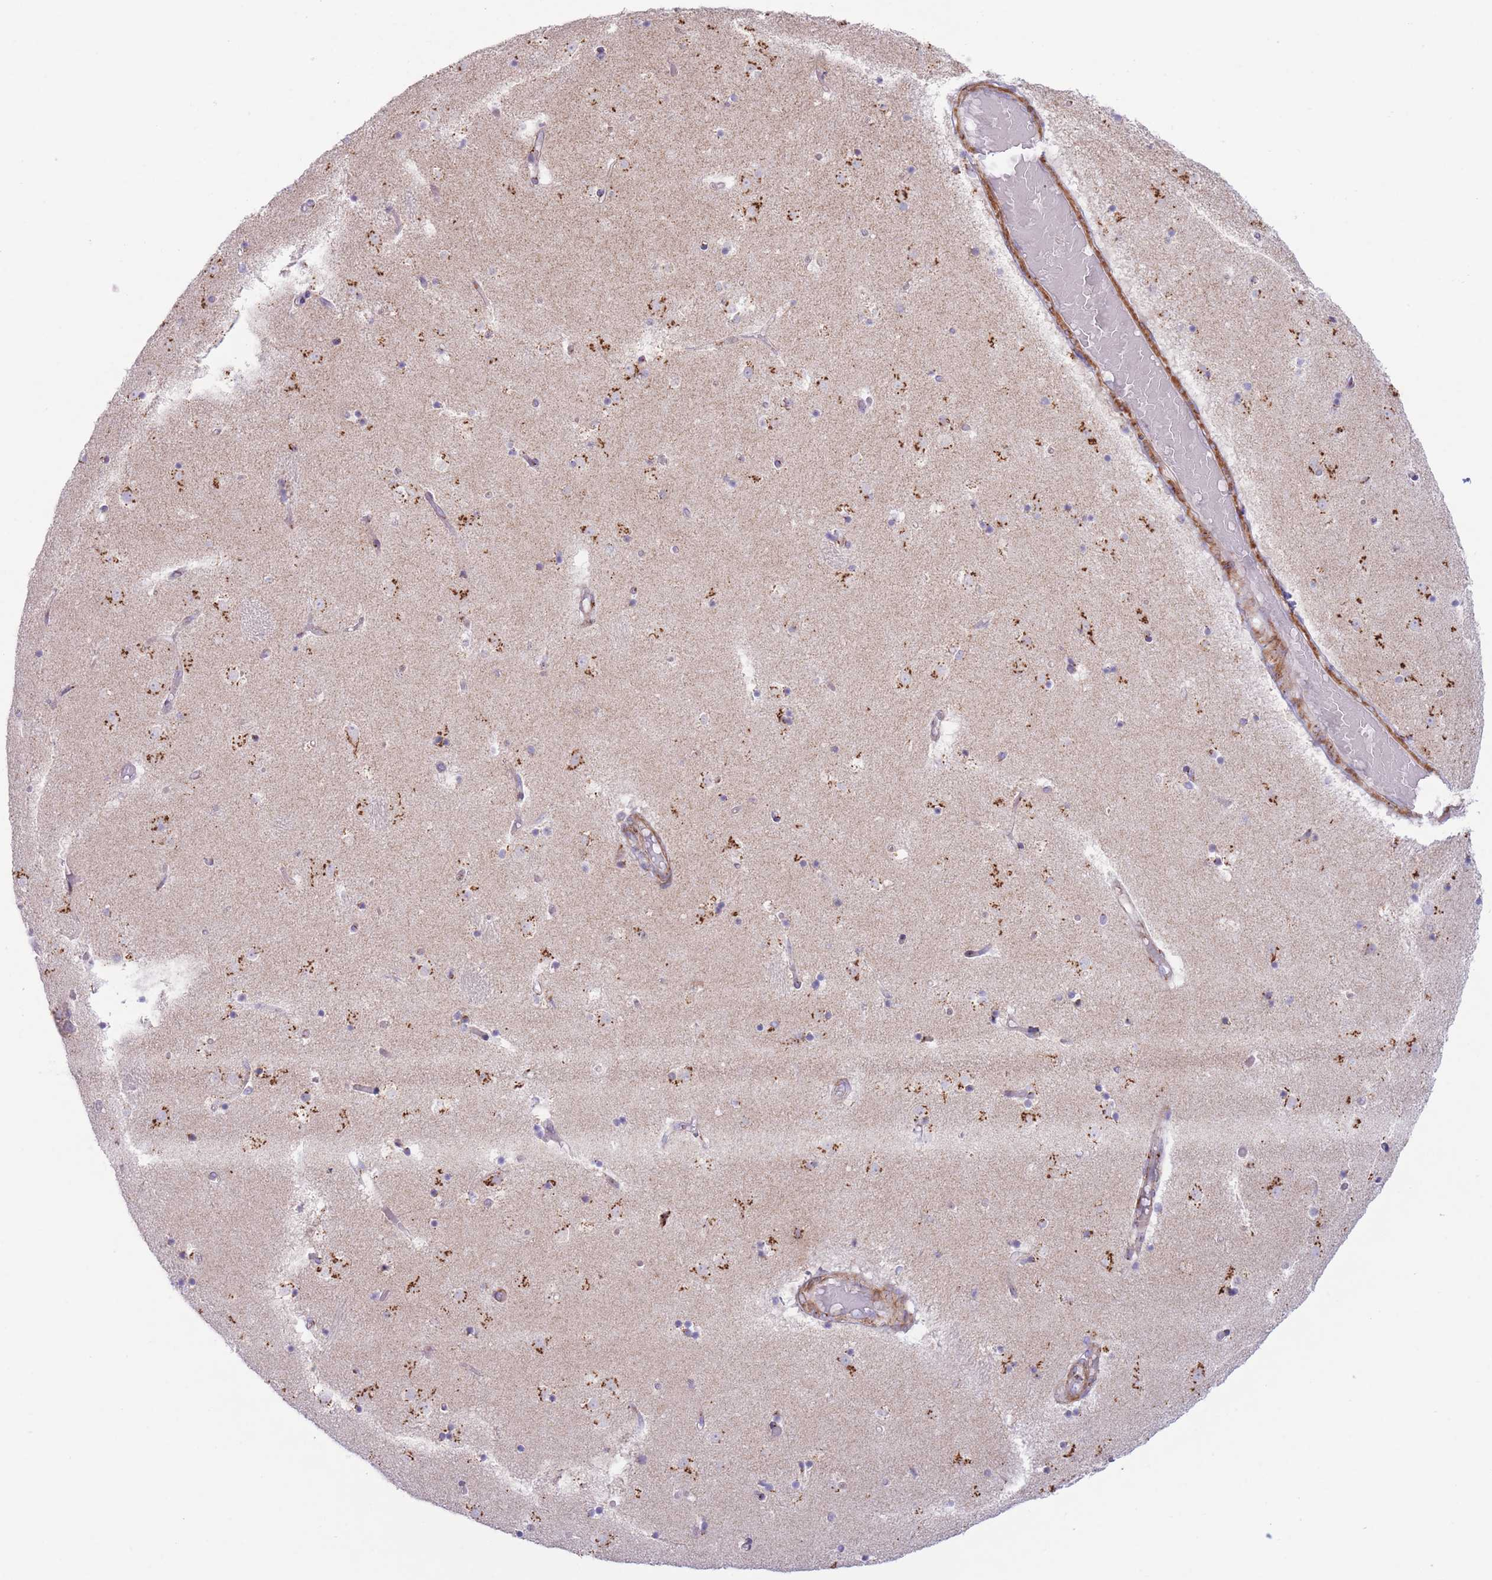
{"staining": {"intensity": "weak", "quantity": "<25%", "location": "cytoplasmic/membranous"}, "tissue": "caudate", "cell_type": "Glial cells", "image_type": "normal", "snomed": [{"axis": "morphology", "description": "Normal tissue, NOS"}, {"axis": "topography", "description": "Lateral ventricle wall"}], "caption": "Immunohistochemistry histopathology image of normal caudate: human caudate stained with DAB shows no significant protein staining in glial cells.", "gene": "MPND", "patient": {"sex": "female", "age": 52}}